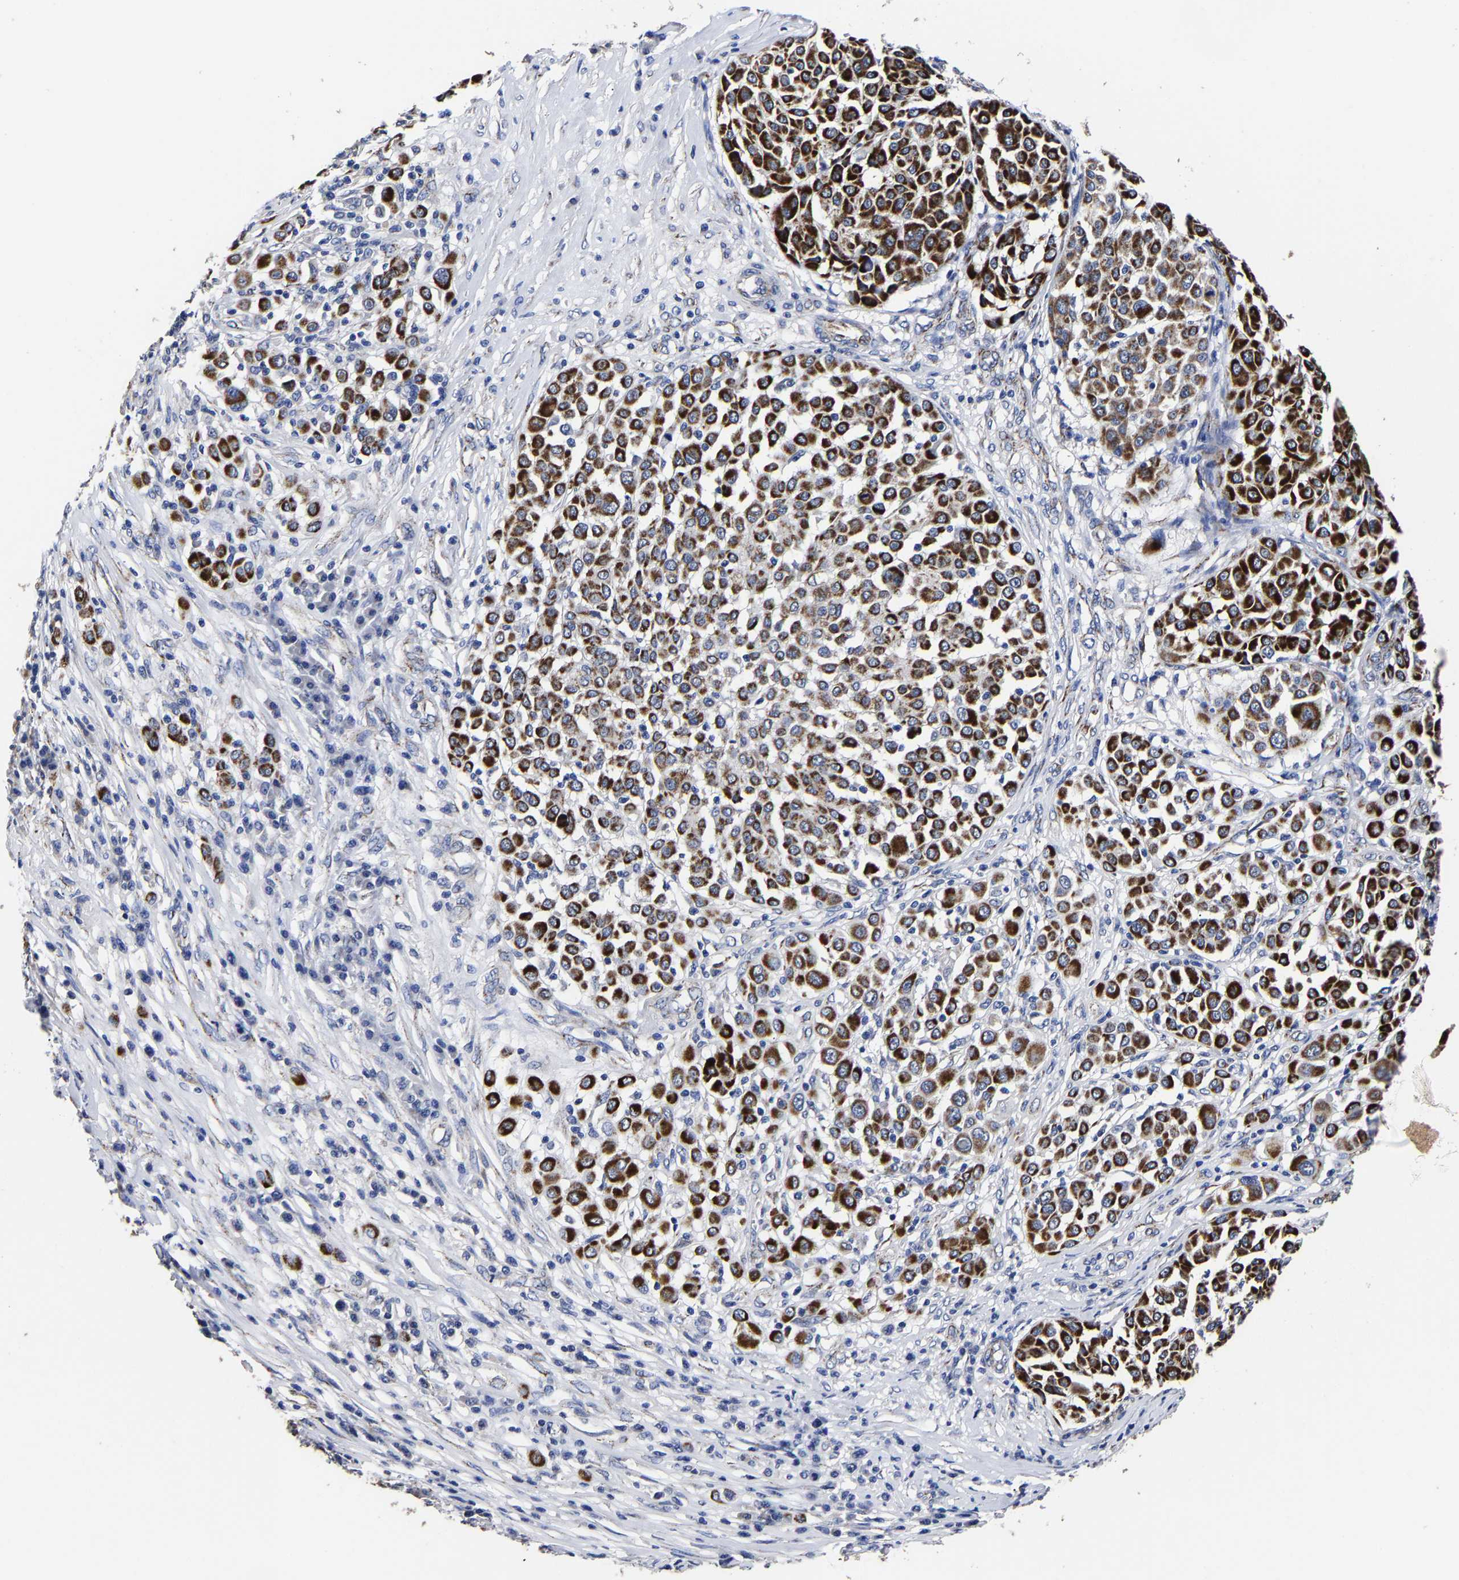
{"staining": {"intensity": "strong", "quantity": ">75%", "location": "cytoplasmic/membranous"}, "tissue": "melanoma", "cell_type": "Tumor cells", "image_type": "cancer", "snomed": [{"axis": "morphology", "description": "Malignant melanoma, Metastatic site"}, {"axis": "topography", "description": "Soft tissue"}], "caption": "Protein staining of melanoma tissue exhibits strong cytoplasmic/membranous positivity in about >75% of tumor cells. The protein is stained brown, and the nuclei are stained in blue (DAB IHC with brightfield microscopy, high magnification).", "gene": "AASS", "patient": {"sex": "male", "age": 41}}